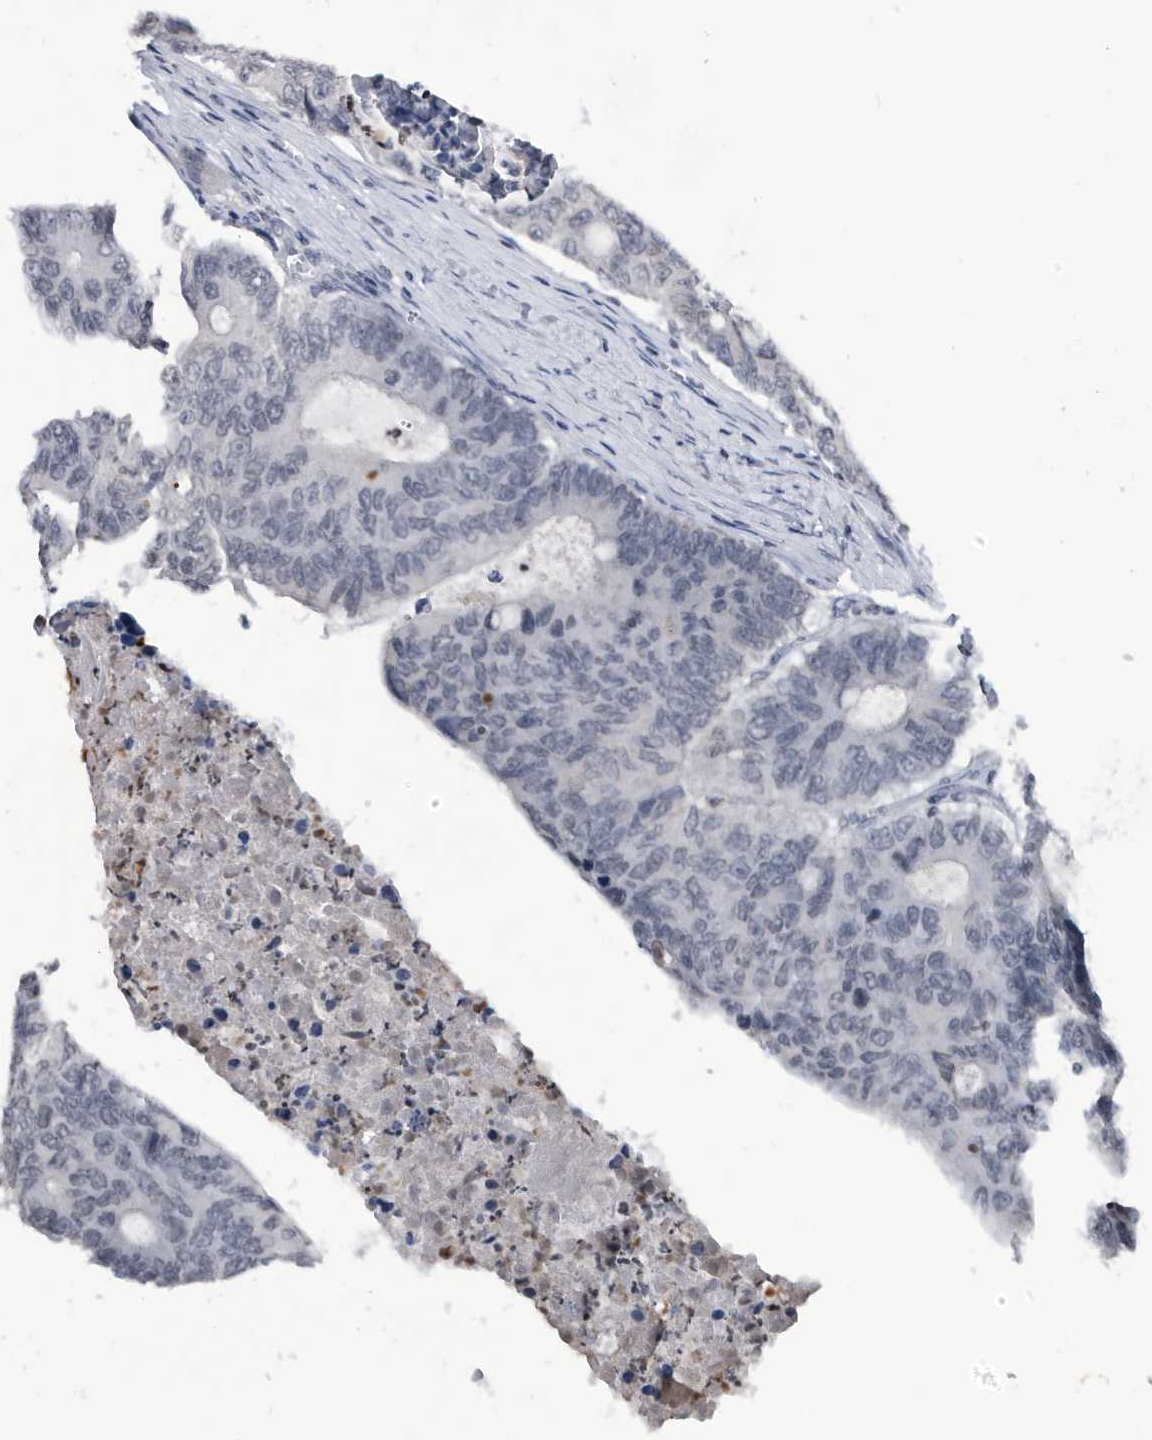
{"staining": {"intensity": "negative", "quantity": "none", "location": "none"}, "tissue": "colorectal cancer", "cell_type": "Tumor cells", "image_type": "cancer", "snomed": [{"axis": "morphology", "description": "Adenocarcinoma, NOS"}, {"axis": "topography", "description": "Colon"}], "caption": "Tumor cells are negative for protein expression in human colorectal cancer (adenocarcinoma). (Stains: DAB (3,3'-diaminobenzidine) immunohistochemistry (IHC) with hematoxylin counter stain, Microscopy: brightfield microscopy at high magnification).", "gene": "TSTD1", "patient": {"sex": "male", "age": 87}}